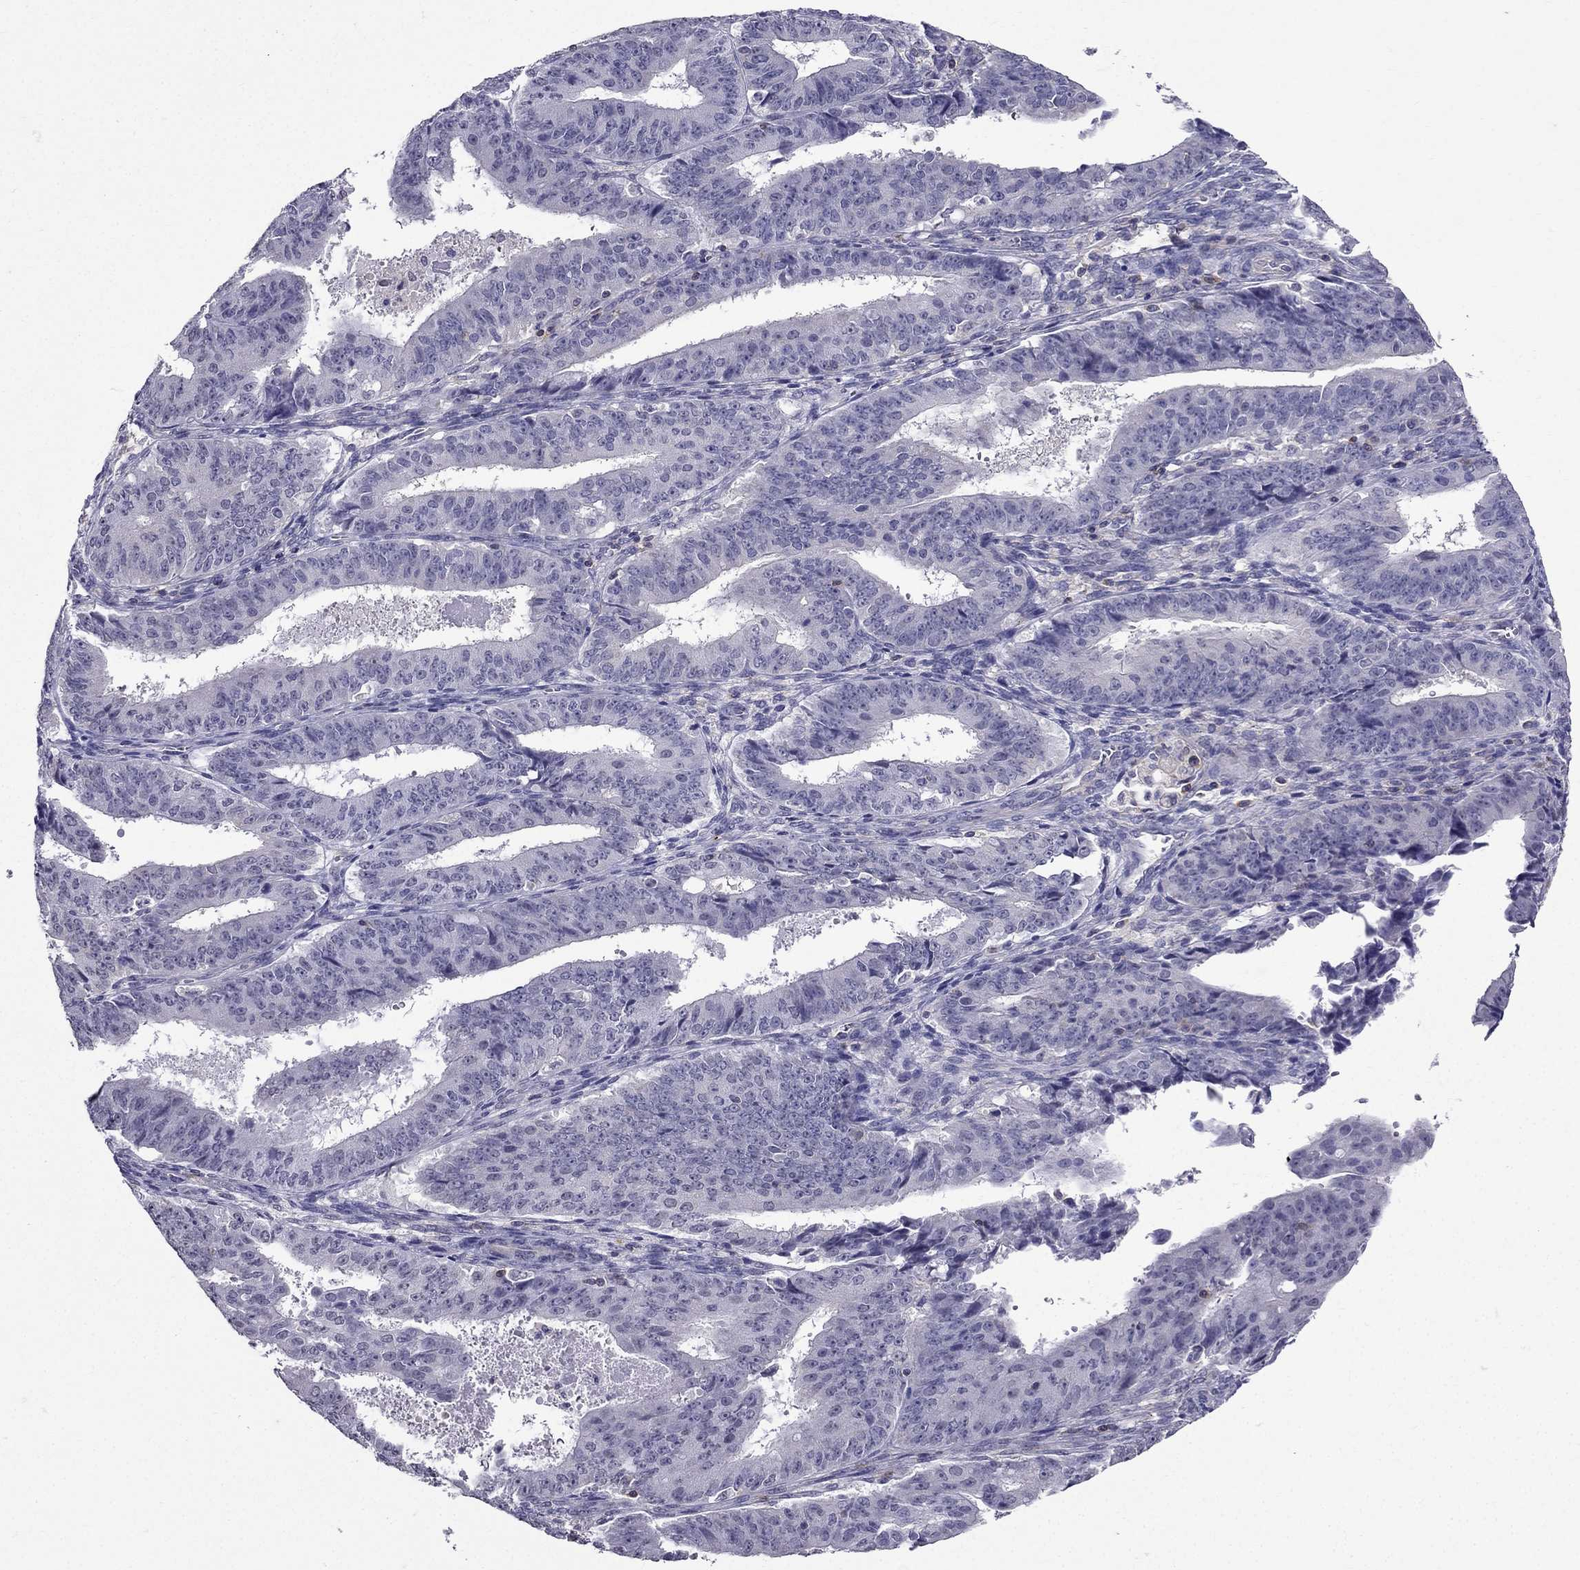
{"staining": {"intensity": "negative", "quantity": "none", "location": "none"}, "tissue": "ovarian cancer", "cell_type": "Tumor cells", "image_type": "cancer", "snomed": [{"axis": "morphology", "description": "Carcinoma, endometroid"}, {"axis": "topography", "description": "Ovary"}], "caption": "This is an immunohistochemistry (IHC) micrograph of human ovarian cancer (endometroid carcinoma). There is no expression in tumor cells.", "gene": "AAK1", "patient": {"sex": "female", "age": 42}}